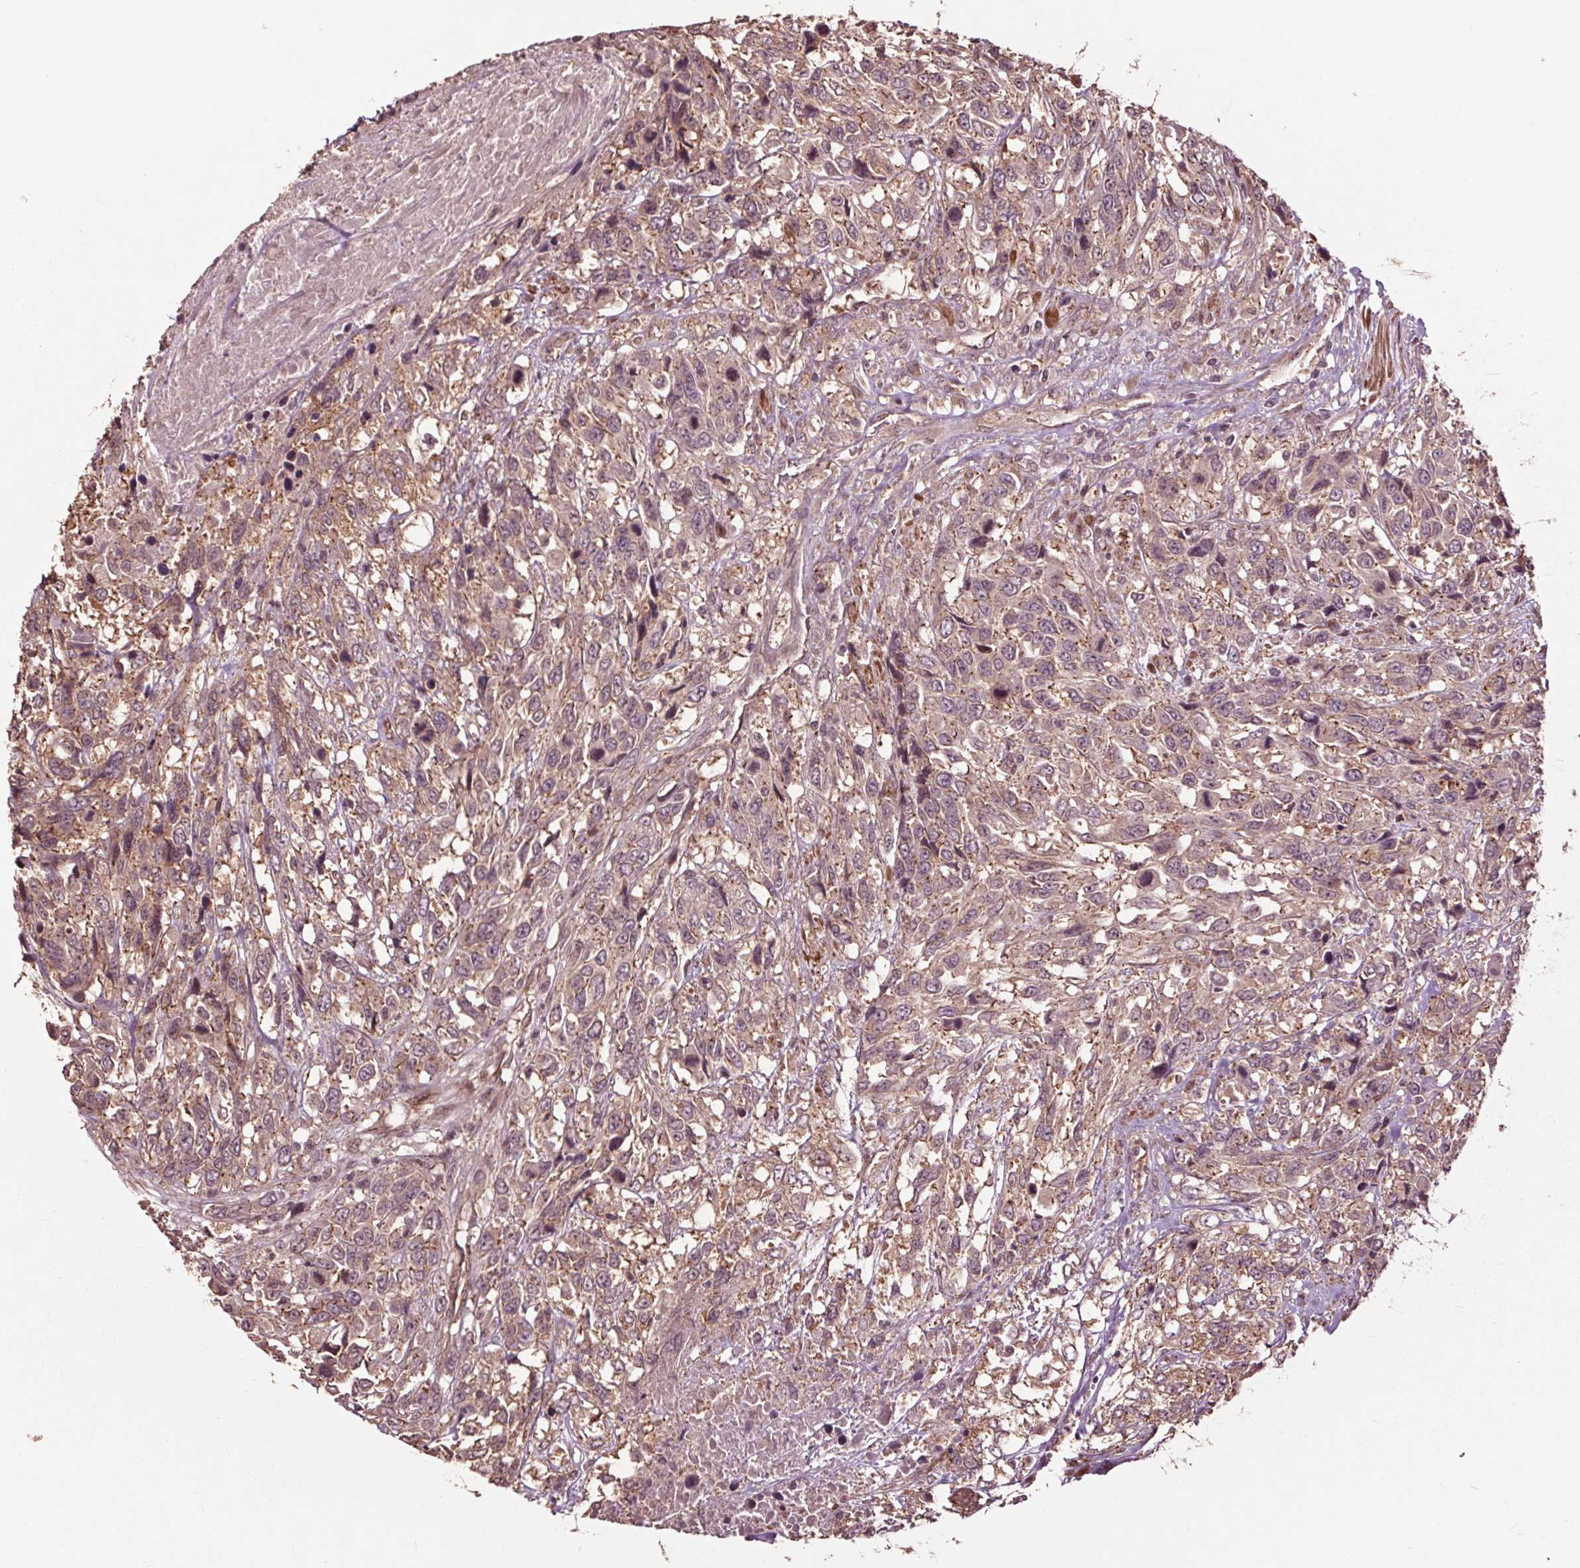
{"staining": {"intensity": "weak", "quantity": "25%-75%", "location": "cytoplasmic/membranous,nuclear"}, "tissue": "urothelial cancer", "cell_type": "Tumor cells", "image_type": "cancer", "snomed": [{"axis": "morphology", "description": "Urothelial carcinoma, High grade"}, {"axis": "topography", "description": "Urinary bladder"}], "caption": "Weak cytoplasmic/membranous and nuclear staining is seen in about 25%-75% of tumor cells in urothelial cancer.", "gene": "CEP95", "patient": {"sex": "female", "age": 70}}